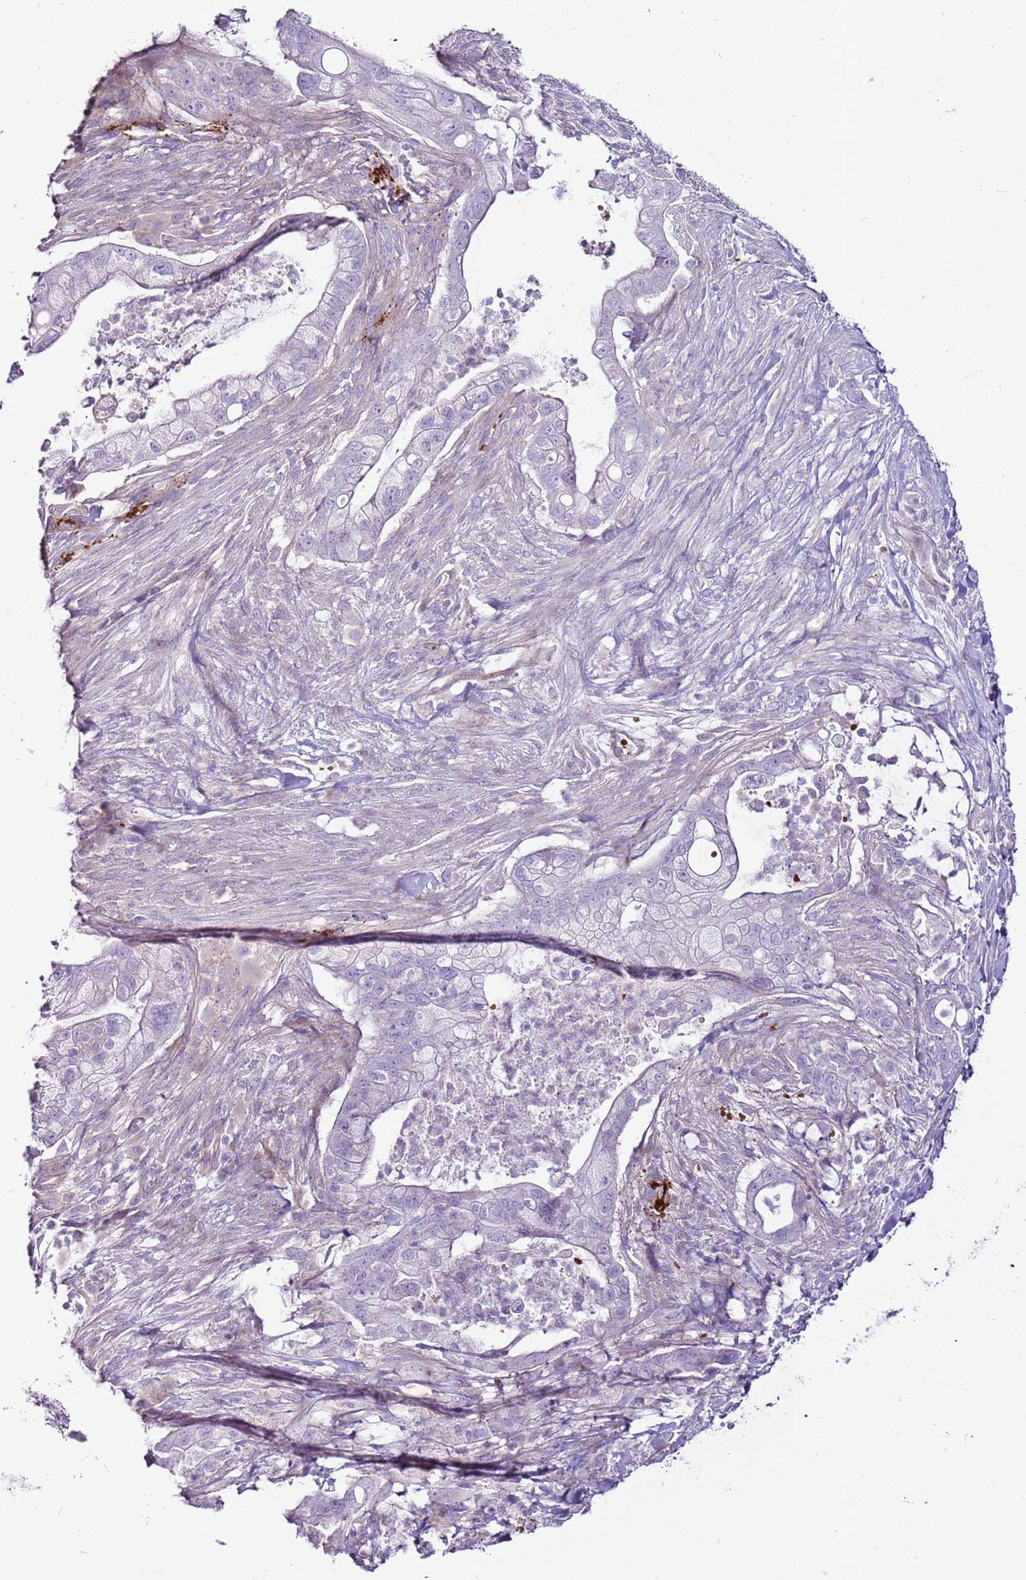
{"staining": {"intensity": "negative", "quantity": "none", "location": "none"}, "tissue": "pancreatic cancer", "cell_type": "Tumor cells", "image_type": "cancer", "snomed": [{"axis": "morphology", "description": "Adenocarcinoma, NOS"}, {"axis": "topography", "description": "Pancreas"}], "caption": "DAB immunohistochemical staining of human pancreatic adenocarcinoma displays no significant positivity in tumor cells. Brightfield microscopy of immunohistochemistry (IHC) stained with DAB (brown) and hematoxylin (blue), captured at high magnification.", "gene": "CHAC2", "patient": {"sex": "male", "age": 44}}